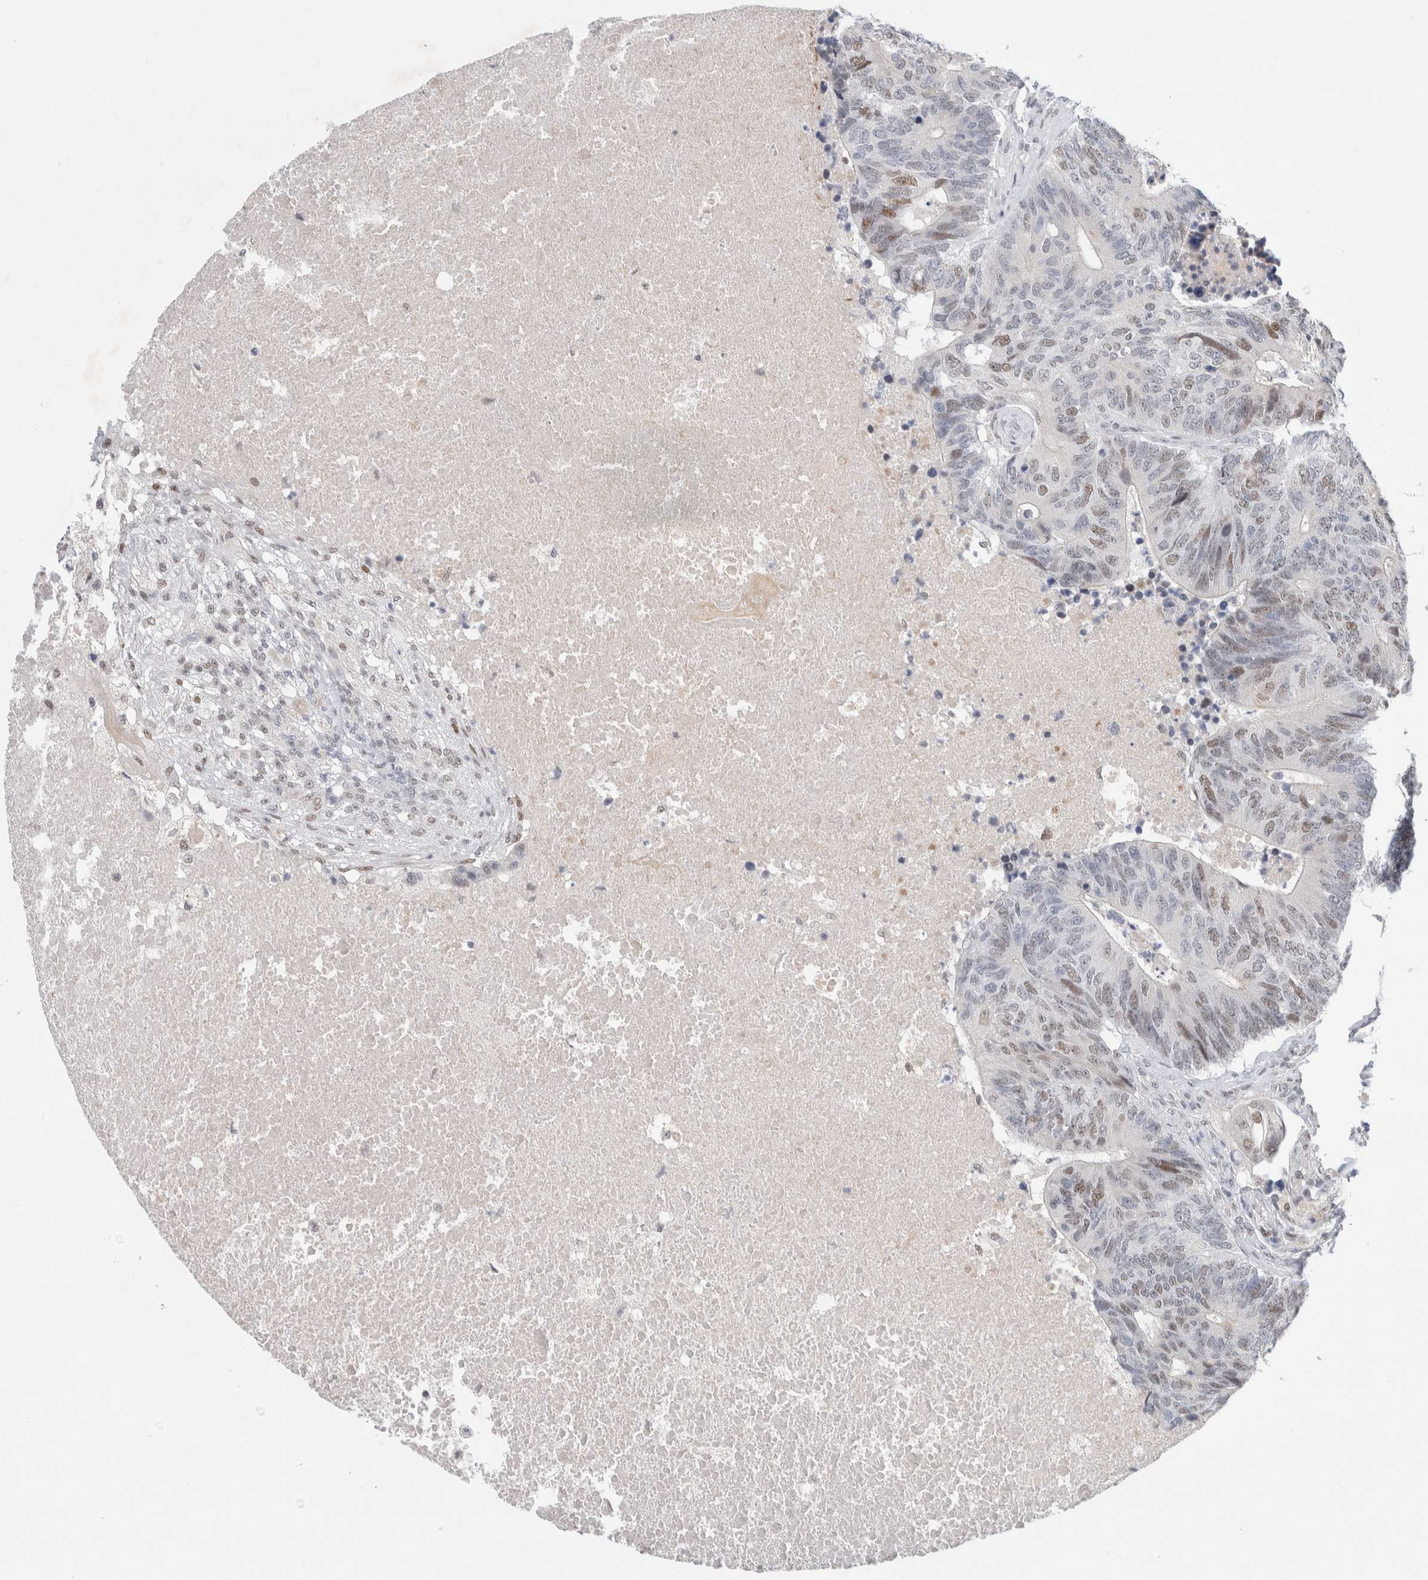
{"staining": {"intensity": "weak", "quantity": "25%-75%", "location": "nuclear"}, "tissue": "colorectal cancer", "cell_type": "Tumor cells", "image_type": "cancer", "snomed": [{"axis": "morphology", "description": "Adenocarcinoma, NOS"}, {"axis": "topography", "description": "Colon"}], "caption": "DAB (3,3'-diaminobenzidine) immunohistochemical staining of human adenocarcinoma (colorectal) displays weak nuclear protein positivity in approximately 25%-75% of tumor cells.", "gene": "KNL1", "patient": {"sex": "female", "age": 67}}